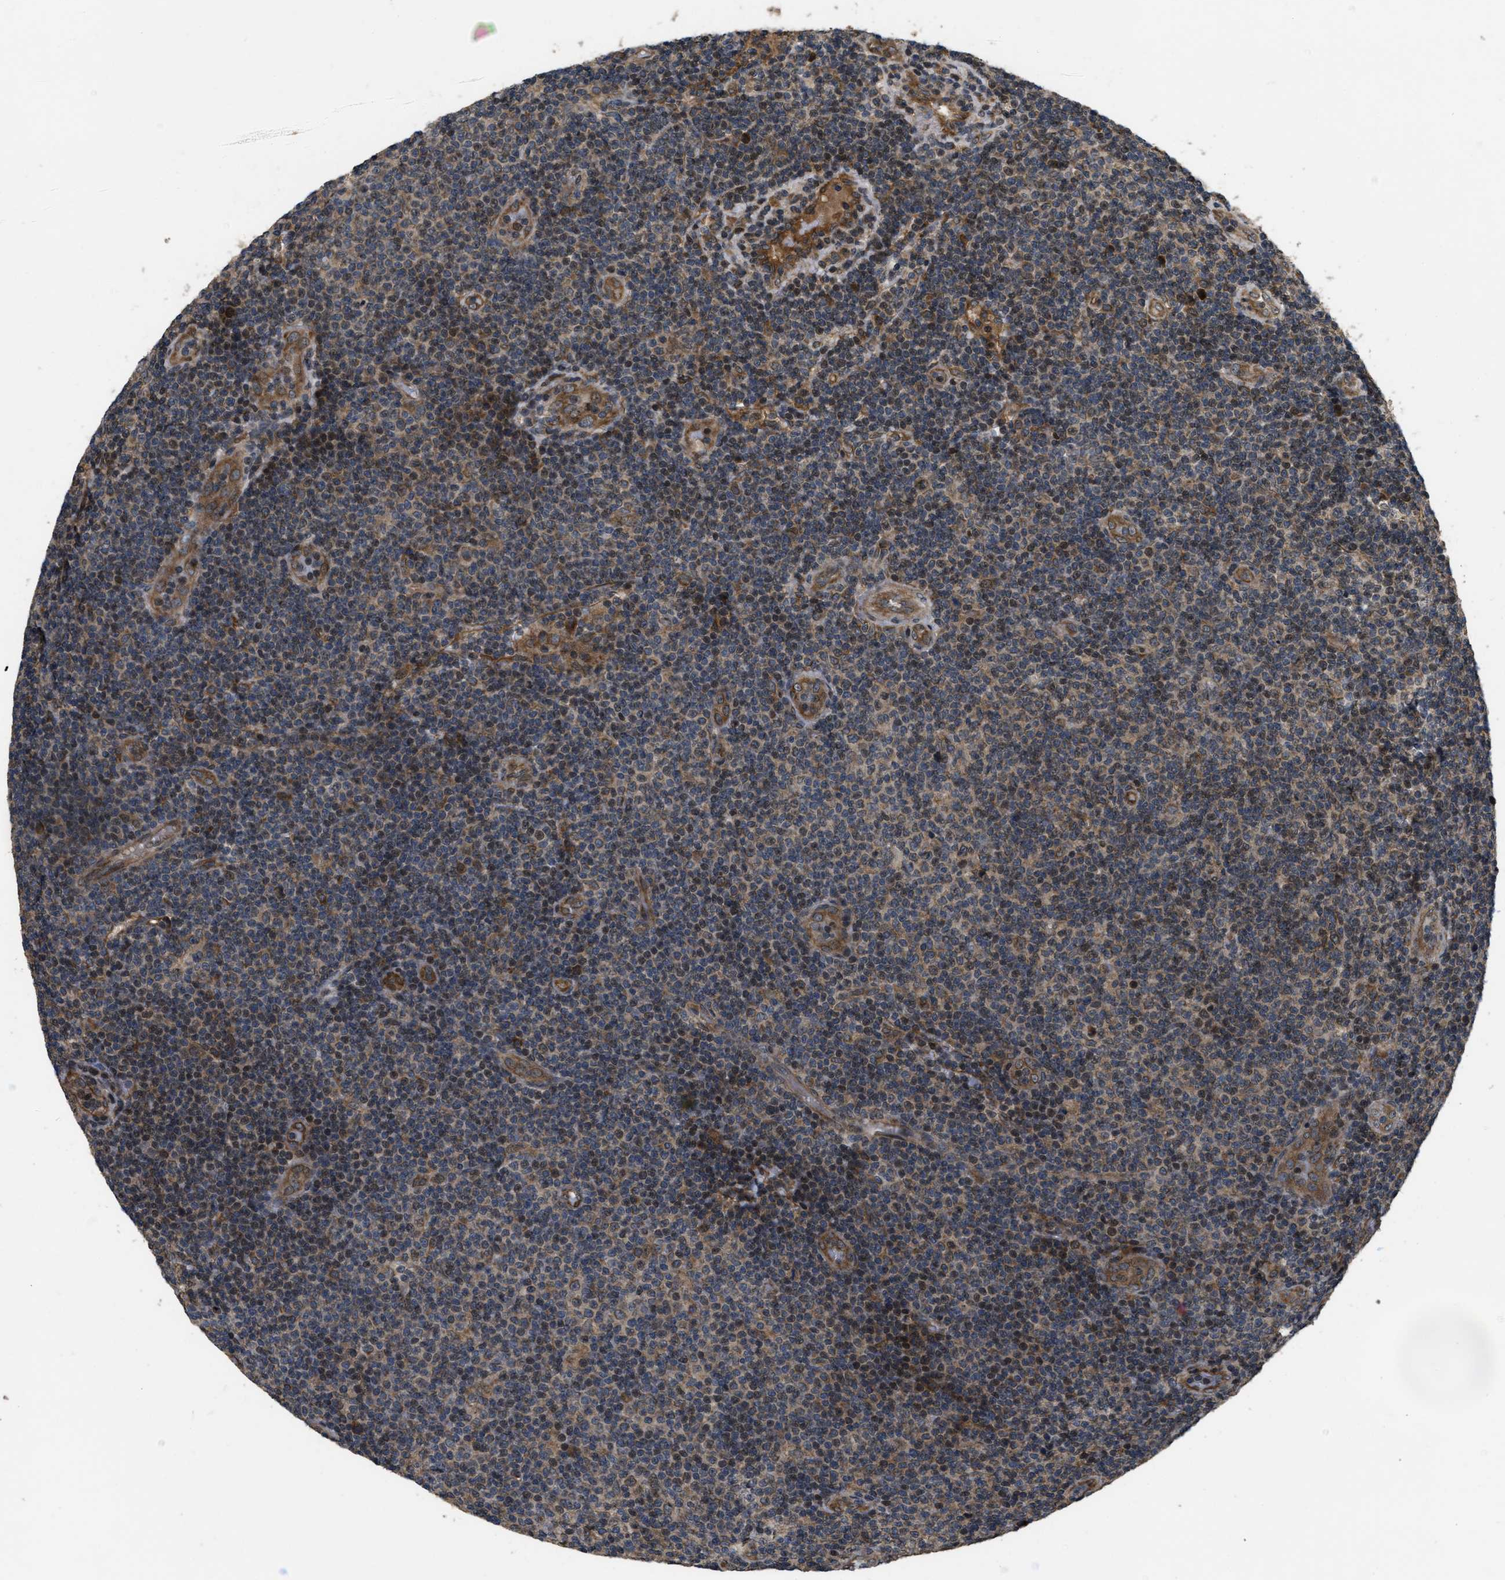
{"staining": {"intensity": "moderate", "quantity": "25%-75%", "location": "cytoplasmic/membranous,nuclear"}, "tissue": "lymphoma", "cell_type": "Tumor cells", "image_type": "cancer", "snomed": [{"axis": "morphology", "description": "Malignant lymphoma, non-Hodgkin's type, Low grade"}, {"axis": "topography", "description": "Lymph node"}], "caption": "A micrograph of human lymphoma stained for a protein exhibits moderate cytoplasmic/membranous and nuclear brown staining in tumor cells.", "gene": "SPTLC1", "patient": {"sex": "male", "age": 83}}